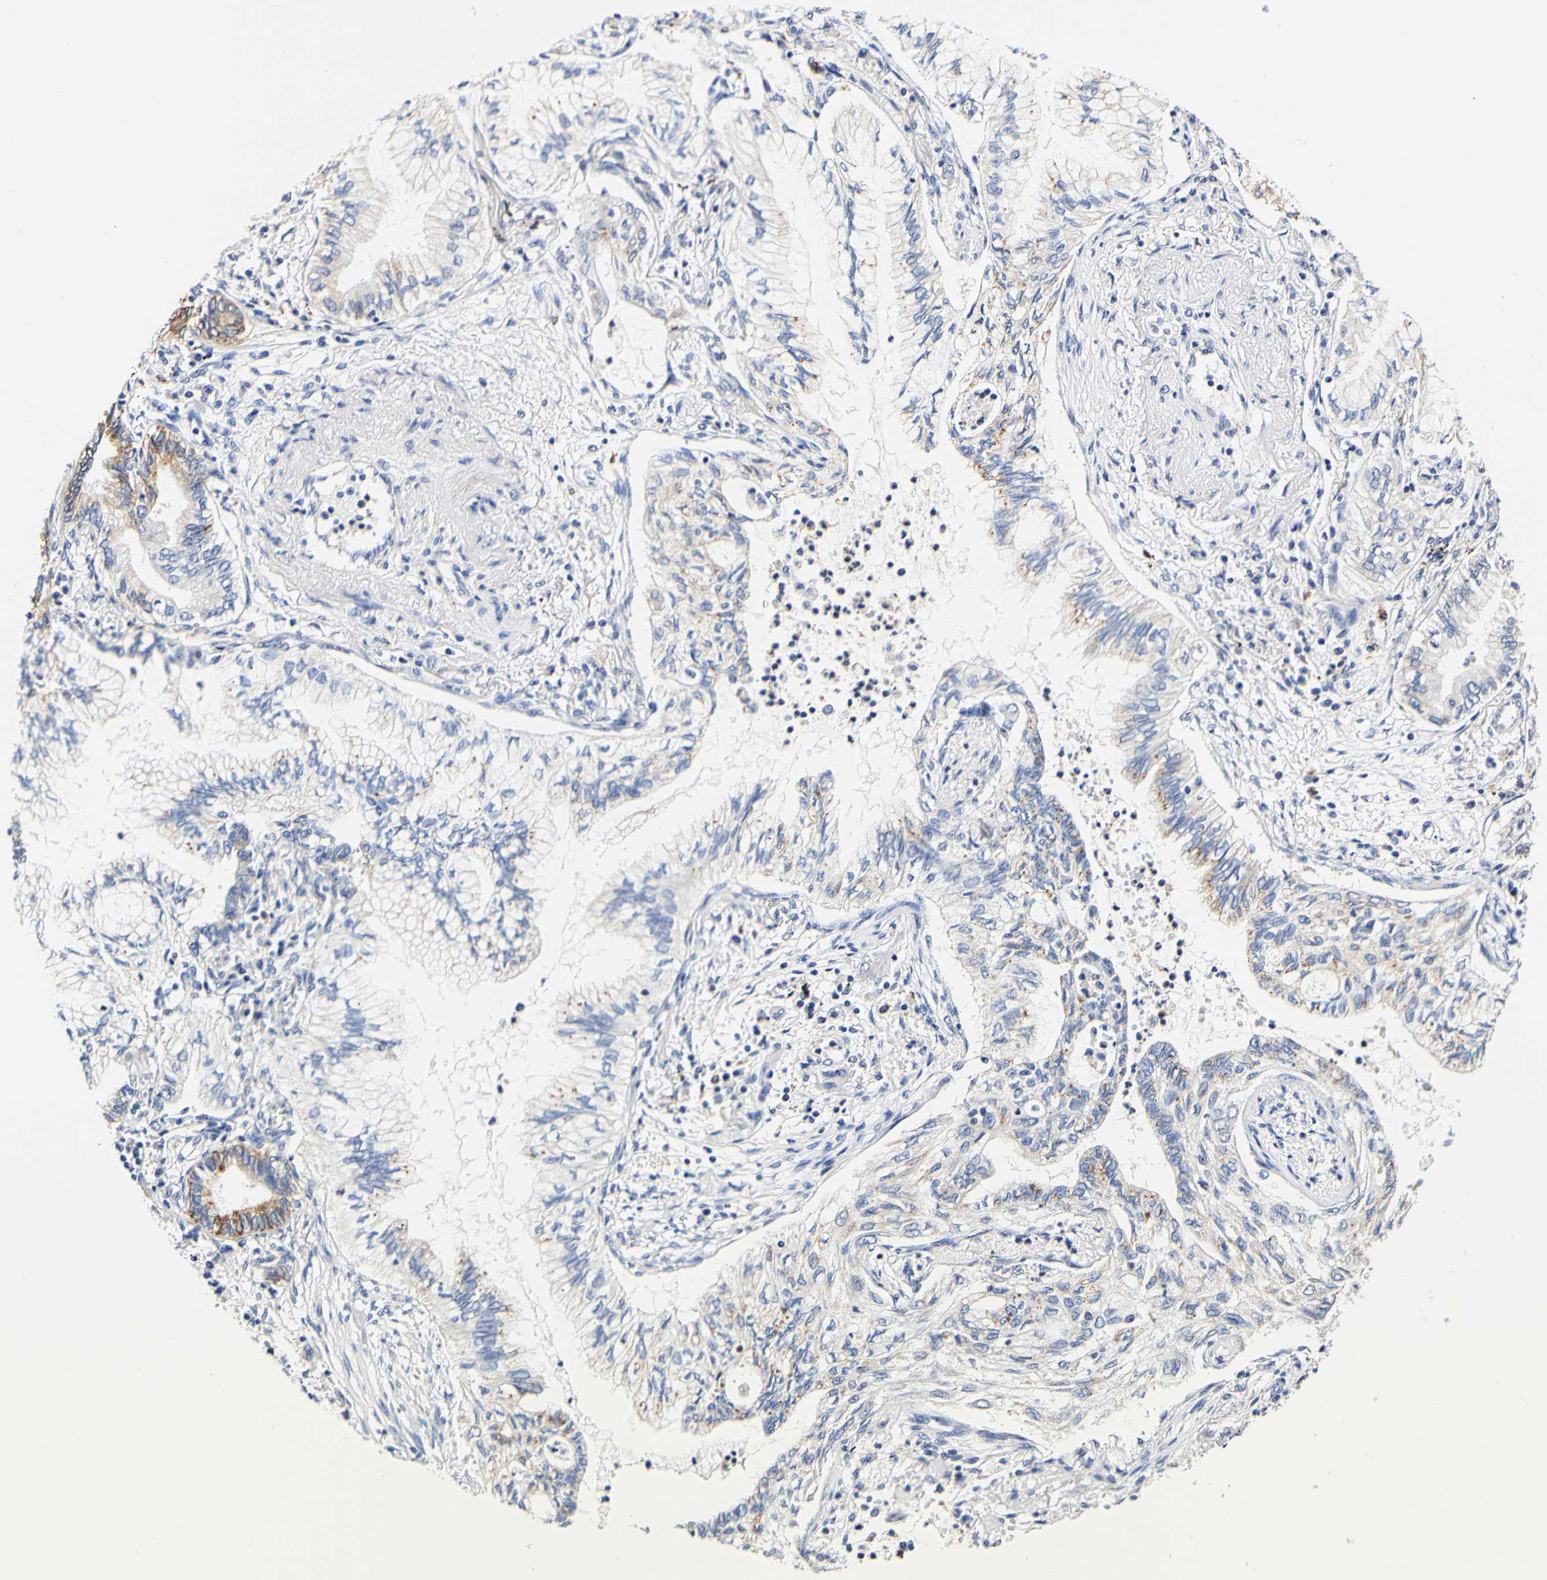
{"staining": {"intensity": "moderate", "quantity": "<25%", "location": "cytoplasmic/membranous"}, "tissue": "lung cancer", "cell_type": "Tumor cells", "image_type": "cancer", "snomed": [{"axis": "morphology", "description": "Normal tissue, NOS"}, {"axis": "morphology", "description": "Adenocarcinoma, NOS"}, {"axis": "topography", "description": "Bronchus"}, {"axis": "topography", "description": "Lung"}], "caption": "Protein expression analysis of human lung cancer (adenocarcinoma) reveals moderate cytoplasmic/membranous expression in approximately <25% of tumor cells.", "gene": "CAMK4", "patient": {"sex": "female", "age": 70}}